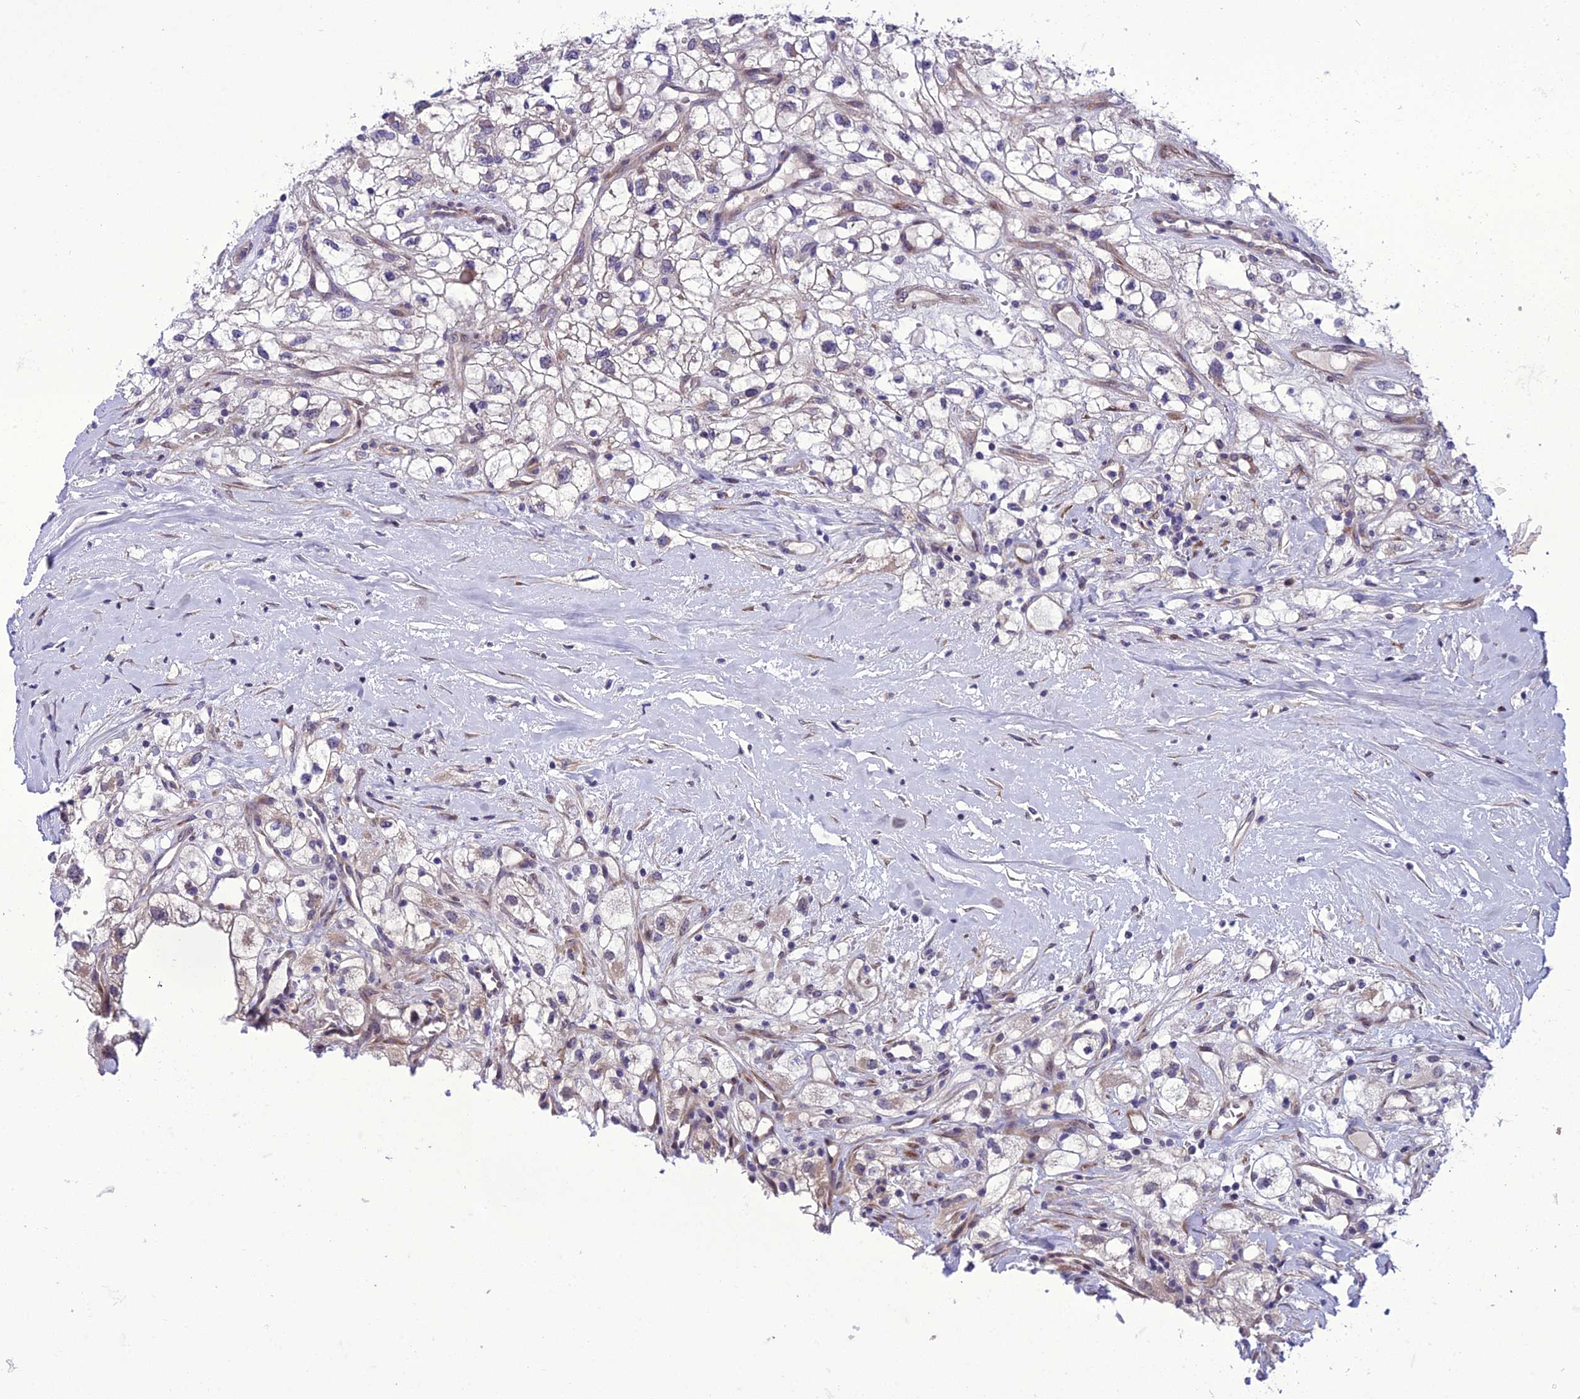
{"staining": {"intensity": "negative", "quantity": "none", "location": "none"}, "tissue": "renal cancer", "cell_type": "Tumor cells", "image_type": "cancer", "snomed": [{"axis": "morphology", "description": "Adenocarcinoma, NOS"}, {"axis": "topography", "description": "Kidney"}], "caption": "High magnification brightfield microscopy of adenocarcinoma (renal) stained with DAB (brown) and counterstained with hematoxylin (blue): tumor cells show no significant positivity.", "gene": "GAB4", "patient": {"sex": "male", "age": 59}}